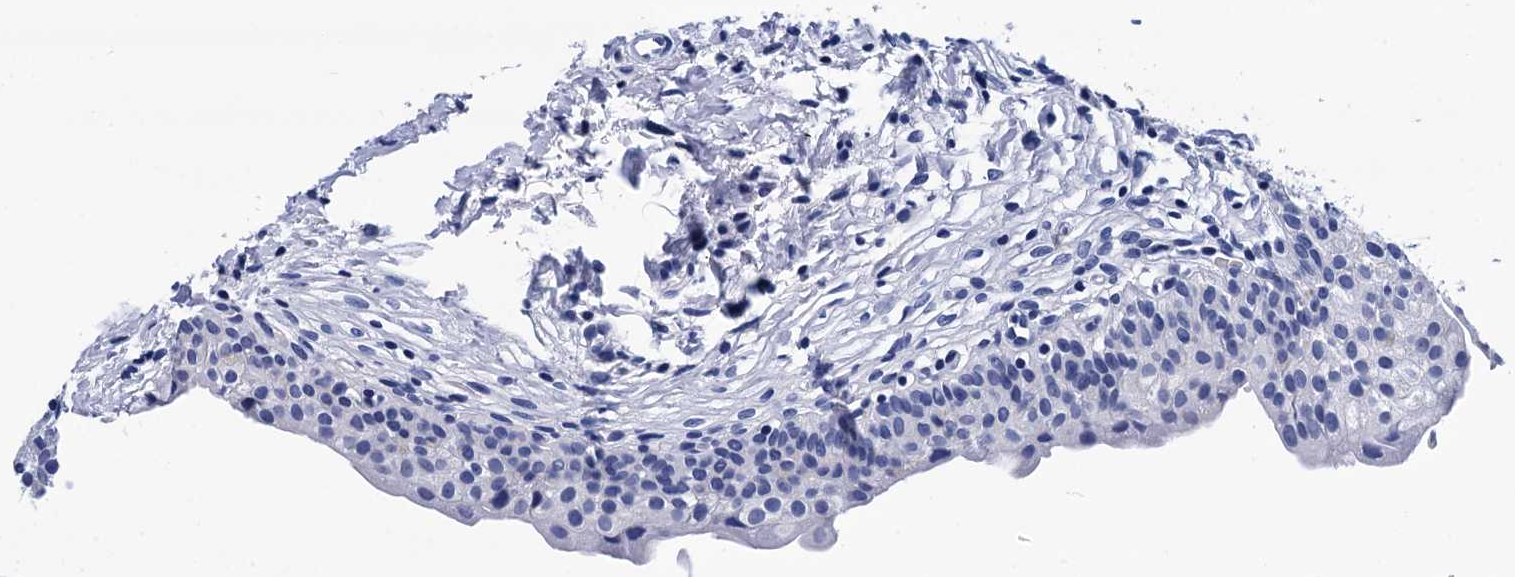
{"staining": {"intensity": "negative", "quantity": "none", "location": "none"}, "tissue": "urinary bladder", "cell_type": "Urothelial cells", "image_type": "normal", "snomed": [{"axis": "morphology", "description": "Normal tissue, NOS"}, {"axis": "topography", "description": "Urinary bladder"}], "caption": "This is a micrograph of IHC staining of benign urinary bladder, which shows no staining in urothelial cells.", "gene": "MYBPC3", "patient": {"sex": "male", "age": 55}}